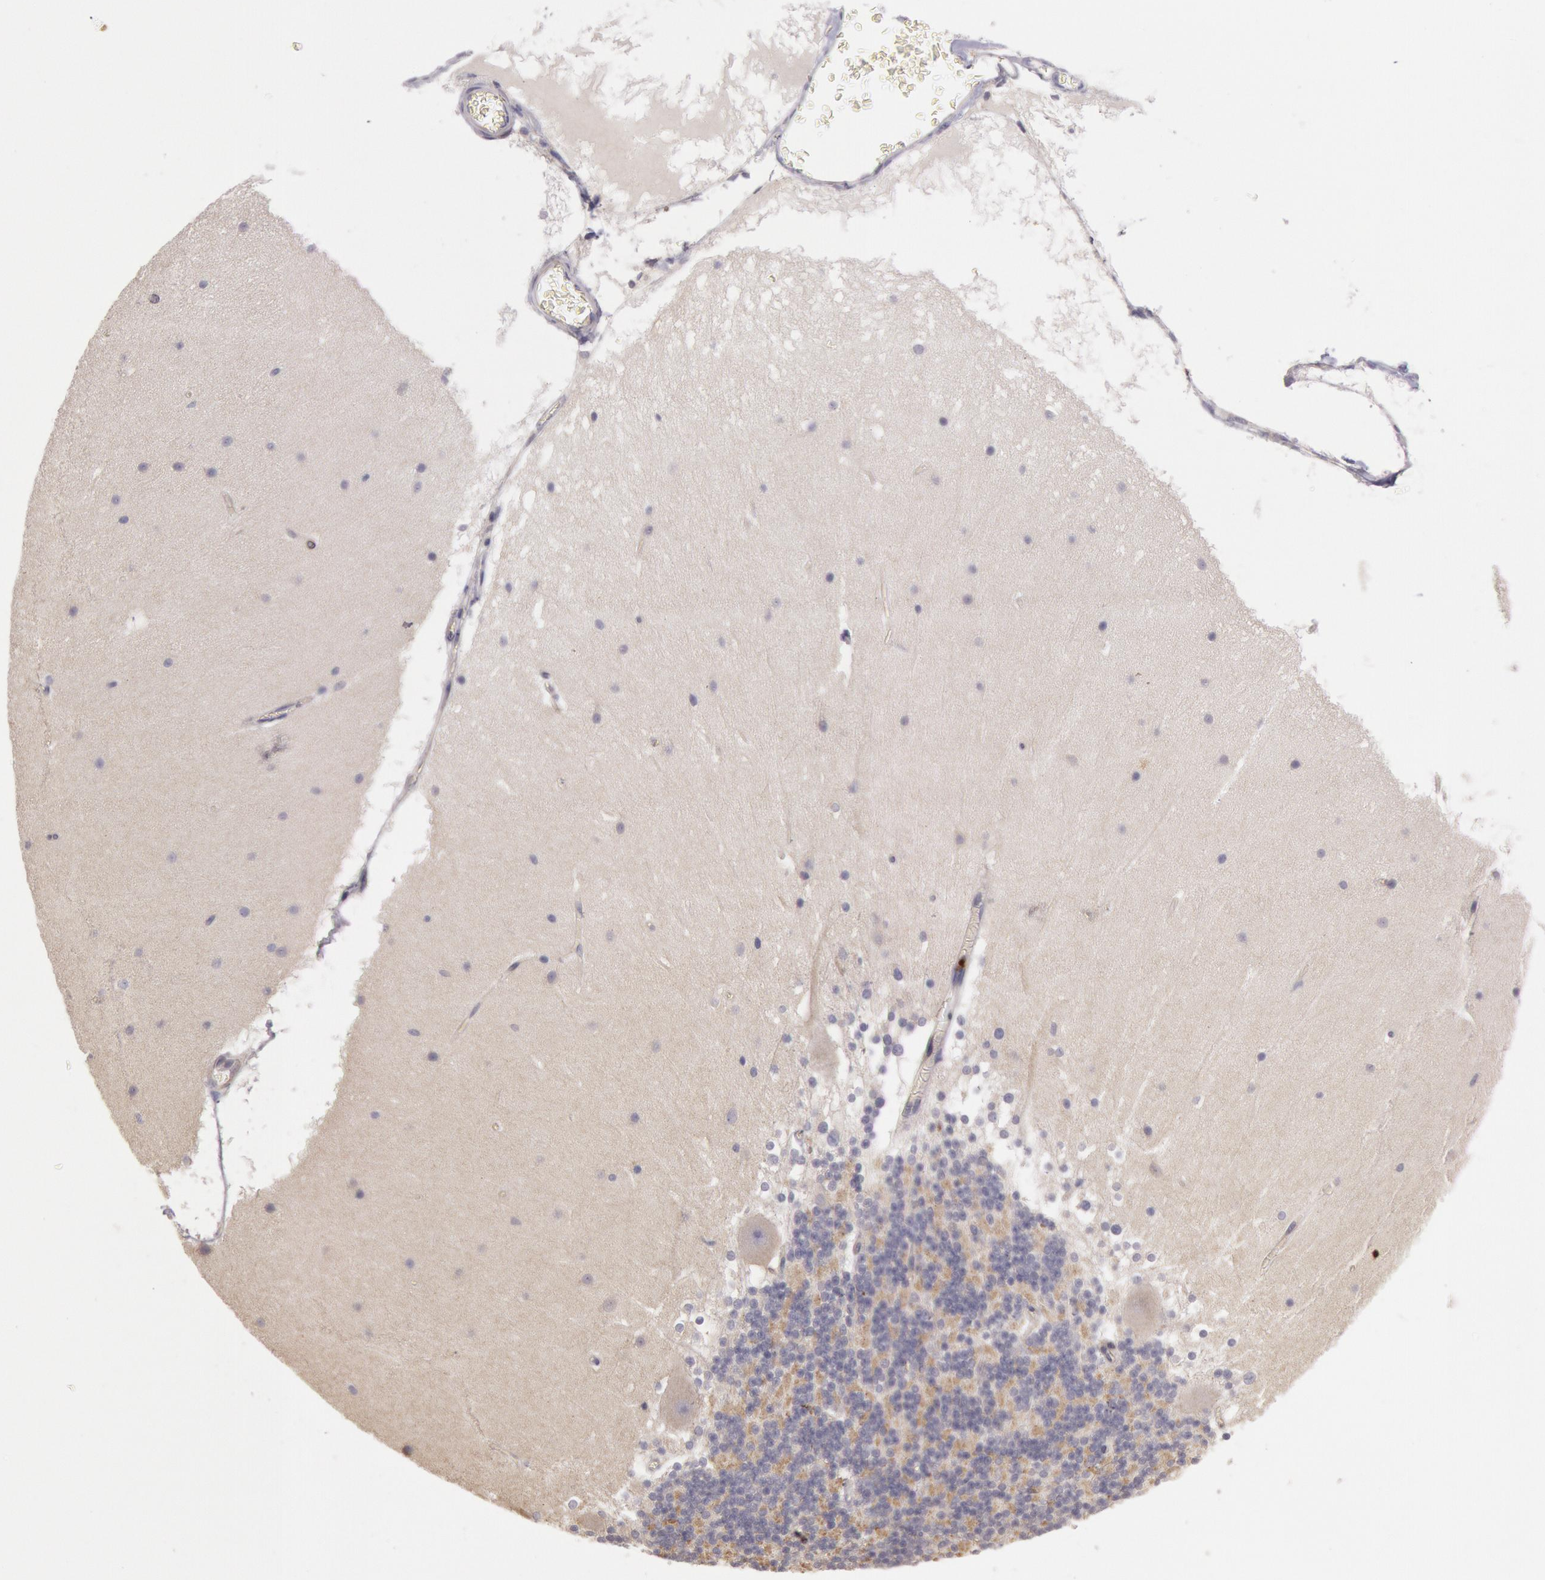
{"staining": {"intensity": "negative", "quantity": "none", "location": "none"}, "tissue": "cerebellum", "cell_type": "Cells in granular layer", "image_type": "normal", "snomed": [{"axis": "morphology", "description": "Normal tissue, NOS"}, {"axis": "topography", "description": "Cerebellum"}], "caption": "This is an immunohistochemistry image of normal cerebellum. There is no expression in cells in granular layer.", "gene": "AMOTL1", "patient": {"sex": "female", "age": 19}}